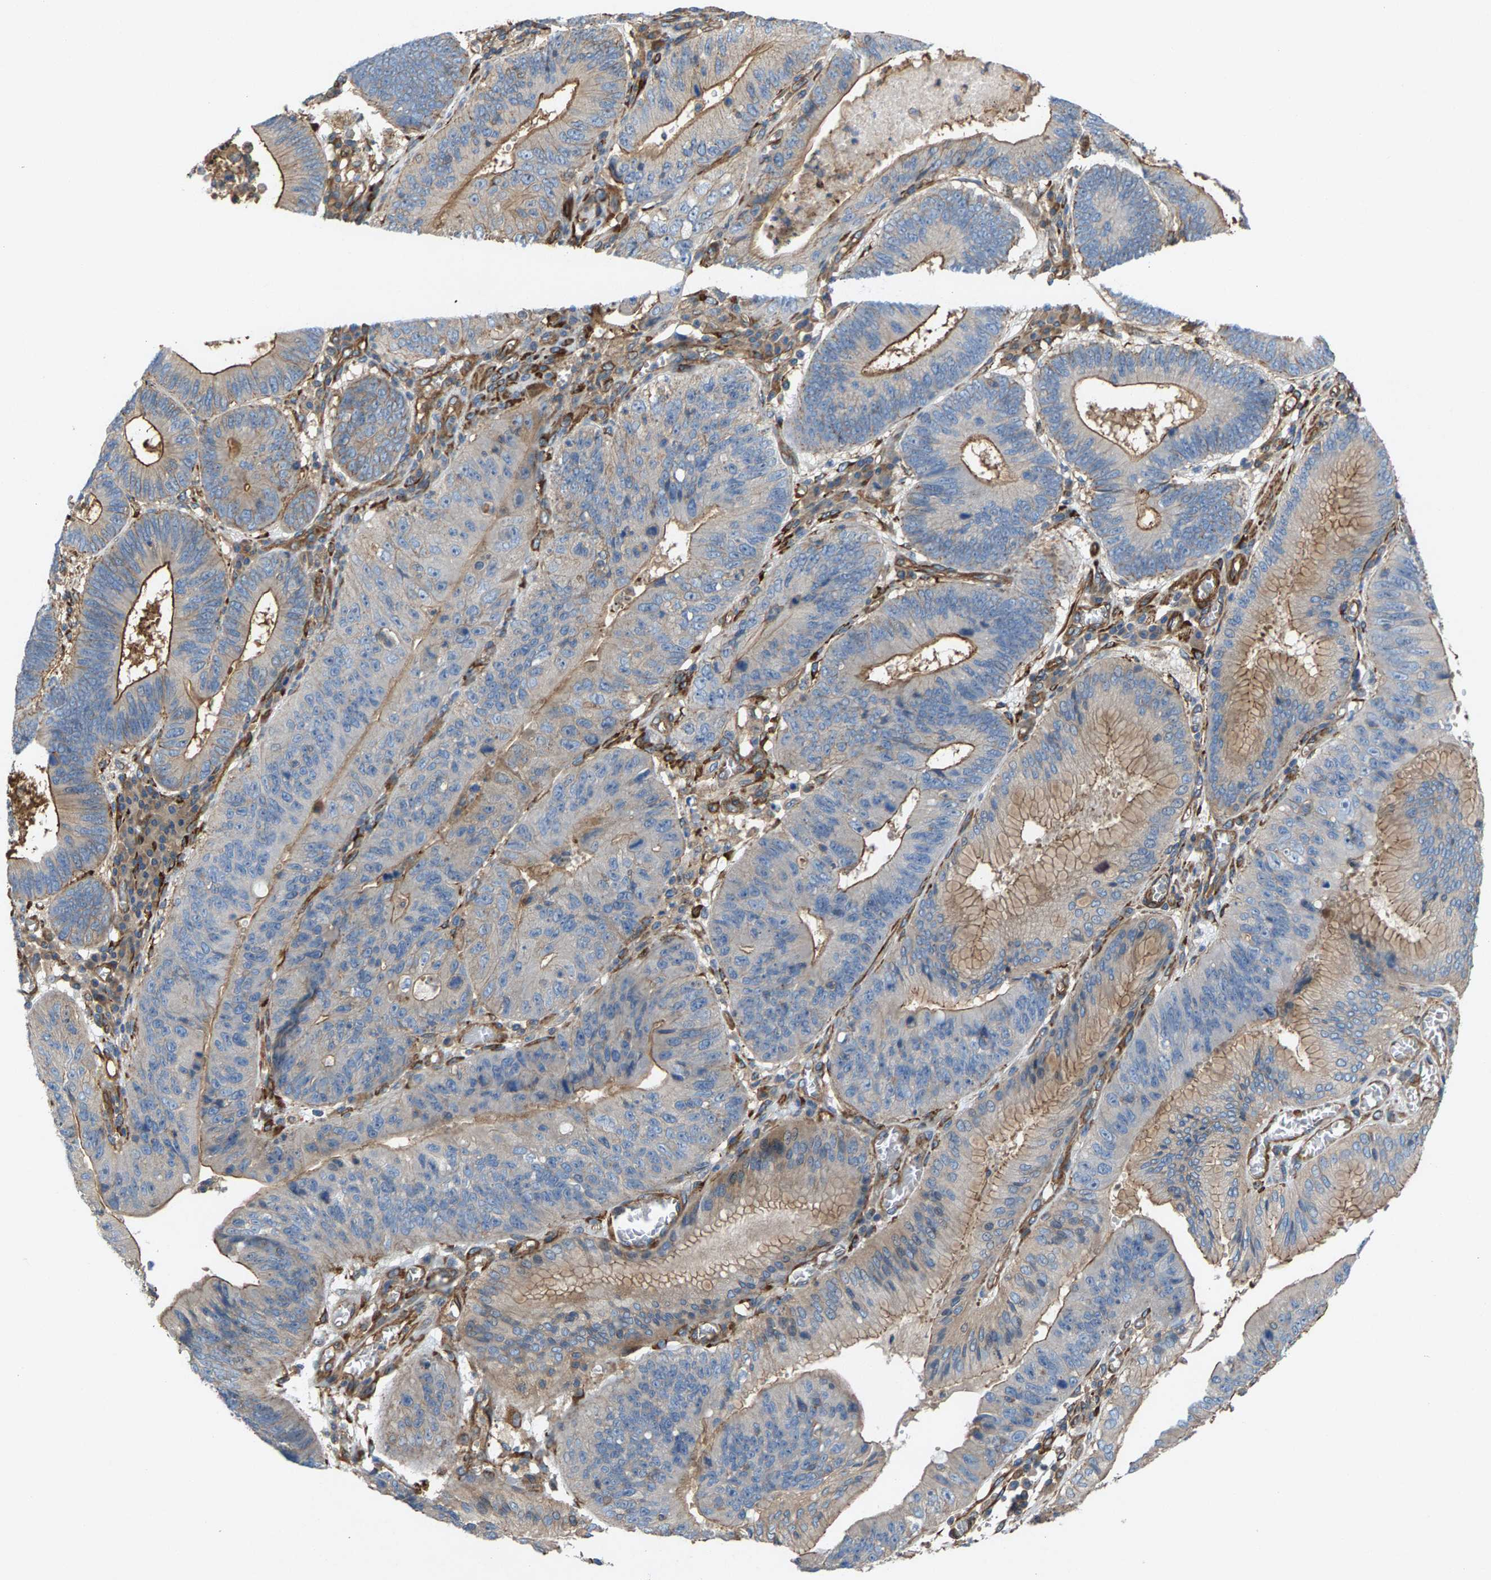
{"staining": {"intensity": "moderate", "quantity": "<25%", "location": "cytoplasmic/membranous"}, "tissue": "stomach cancer", "cell_type": "Tumor cells", "image_type": "cancer", "snomed": [{"axis": "morphology", "description": "Adenocarcinoma, NOS"}, {"axis": "topography", "description": "Stomach"}], "caption": "Human adenocarcinoma (stomach) stained for a protein (brown) displays moderate cytoplasmic/membranous positive expression in approximately <25% of tumor cells.", "gene": "PDCL", "patient": {"sex": "male", "age": 59}}